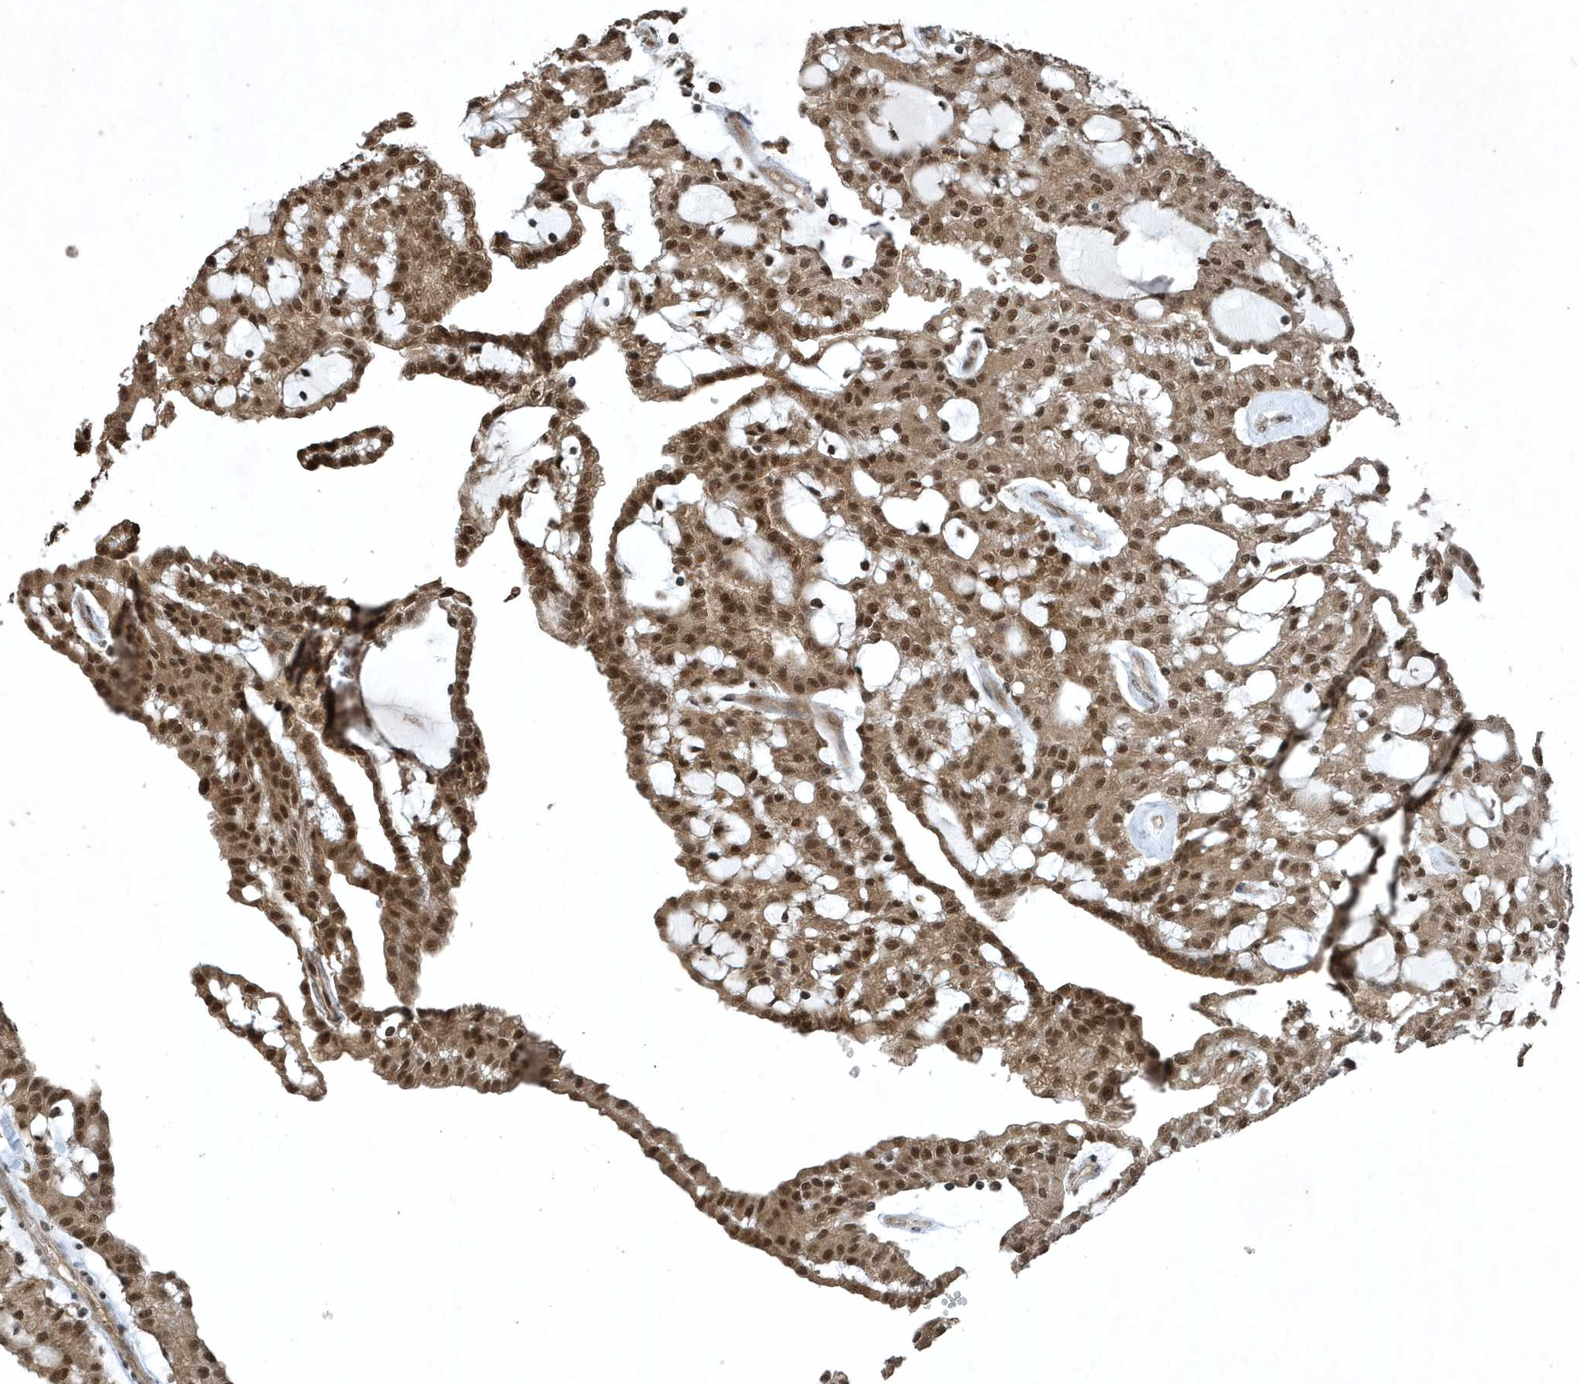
{"staining": {"intensity": "moderate", "quantity": ">75%", "location": "cytoplasmic/membranous,nuclear"}, "tissue": "renal cancer", "cell_type": "Tumor cells", "image_type": "cancer", "snomed": [{"axis": "morphology", "description": "Adenocarcinoma, NOS"}, {"axis": "topography", "description": "Kidney"}], "caption": "High-magnification brightfield microscopy of renal cancer stained with DAB (3,3'-diaminobenzidine) (brown) and counterstained with hematoxylin (blue). tumor cells exhibit moderate cytoplasmic/membranous and nuclear expression is appreciated in about>75% of cells.", "gene": "HSPA1A", "patient": {"sex": "male", "age": 63}}